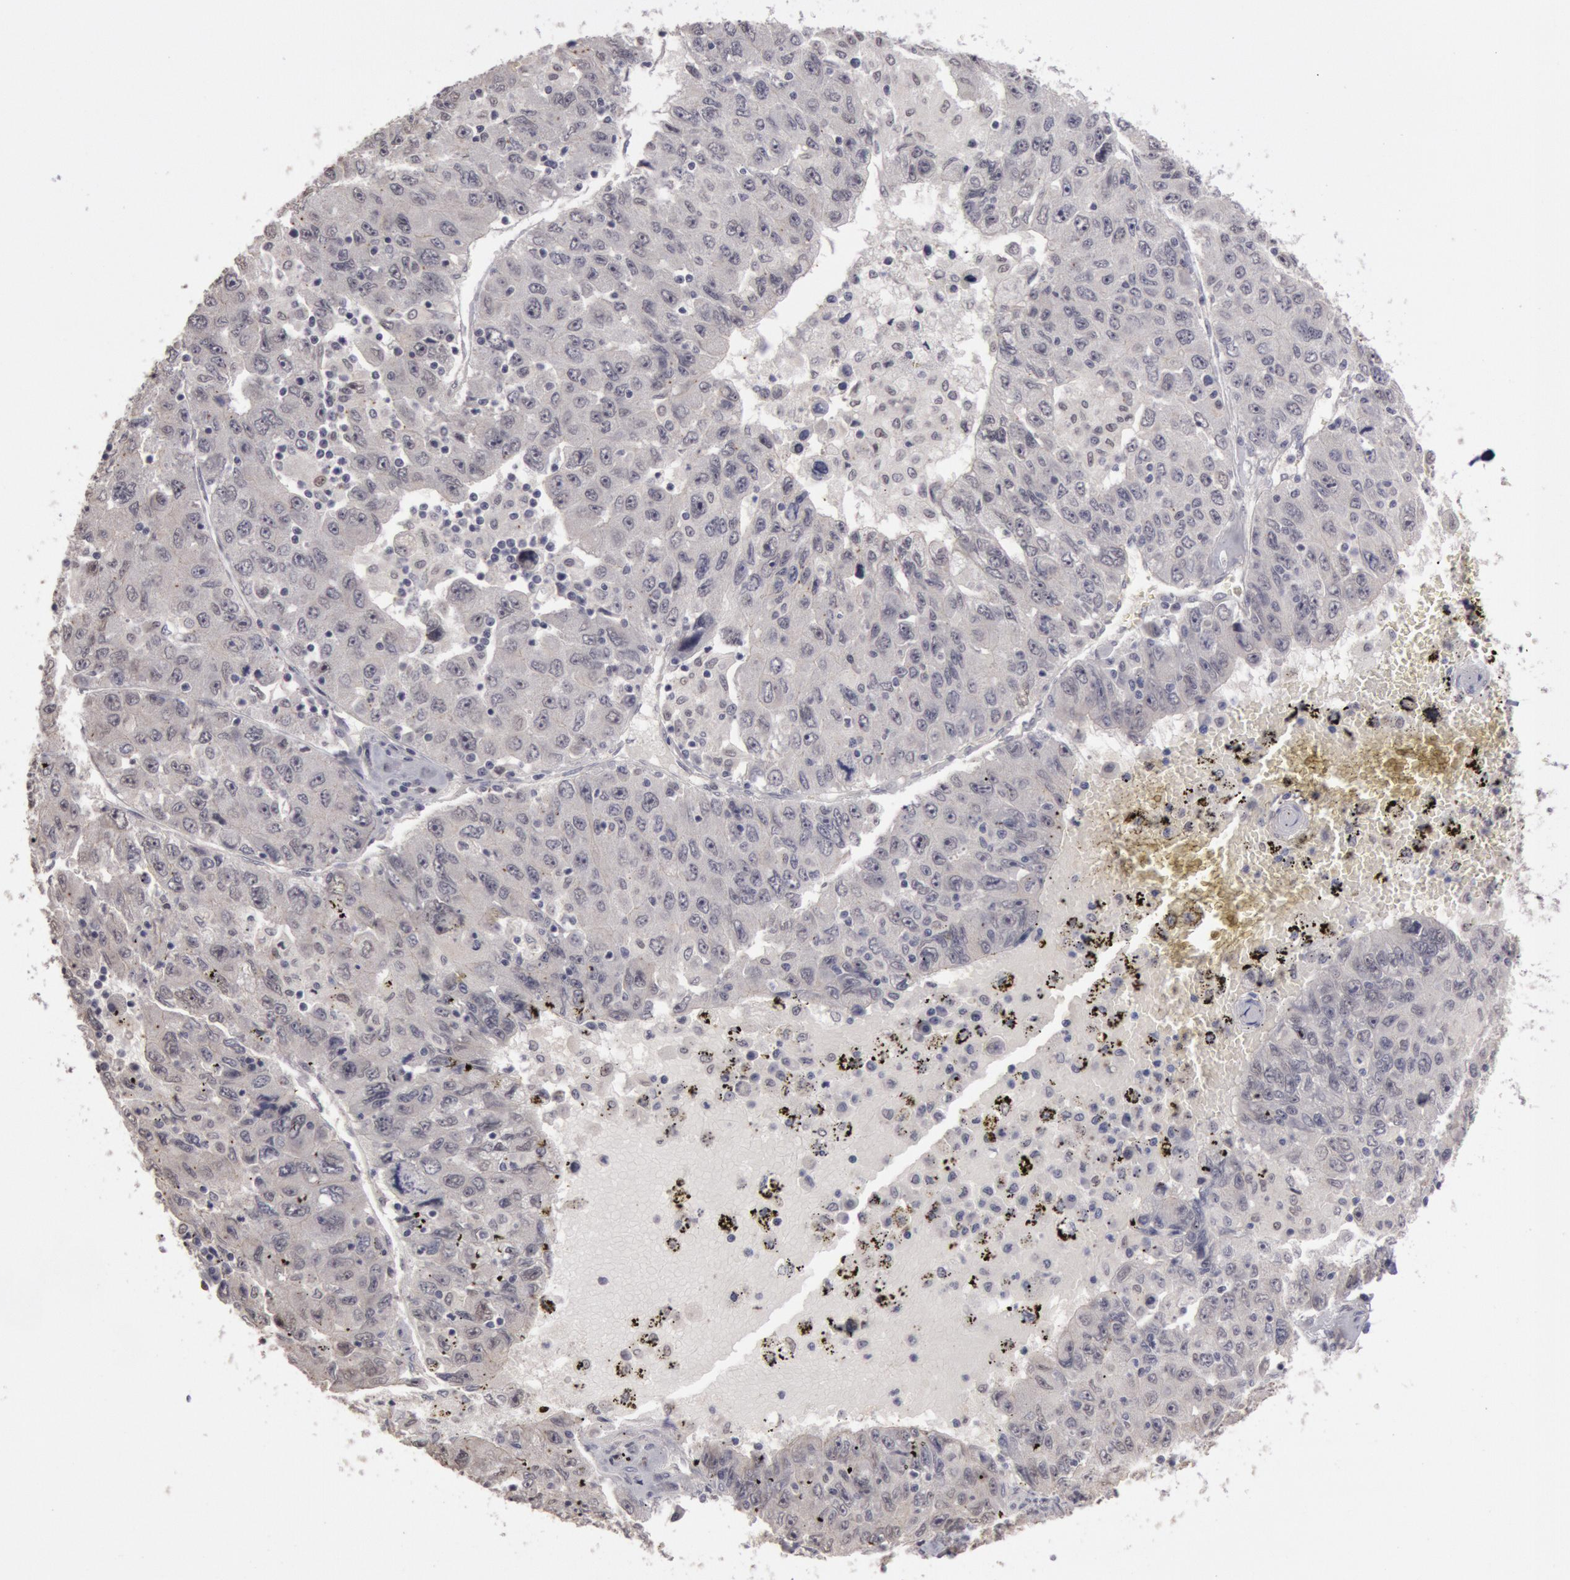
{"staining": {"intensity": "negative", "quantity": "none", "location": "none"}, "tissue": "liver cancer", "cell_type": "Tumor cells", "image_type": "cancer", "snomed": [{"axis": "morphology", "description": "Carcinoma, Hepatocellular, NOS"}, {"axis": "topography", "description": "Liver"}], "caption": "DAB immunohistochemical staining of liver cancer (hepatocellular carcinoma) shows no significant positivity in tumor cells.", "gene": "RIMBP3C", "patient": {"sex": "male", "age": 49}}